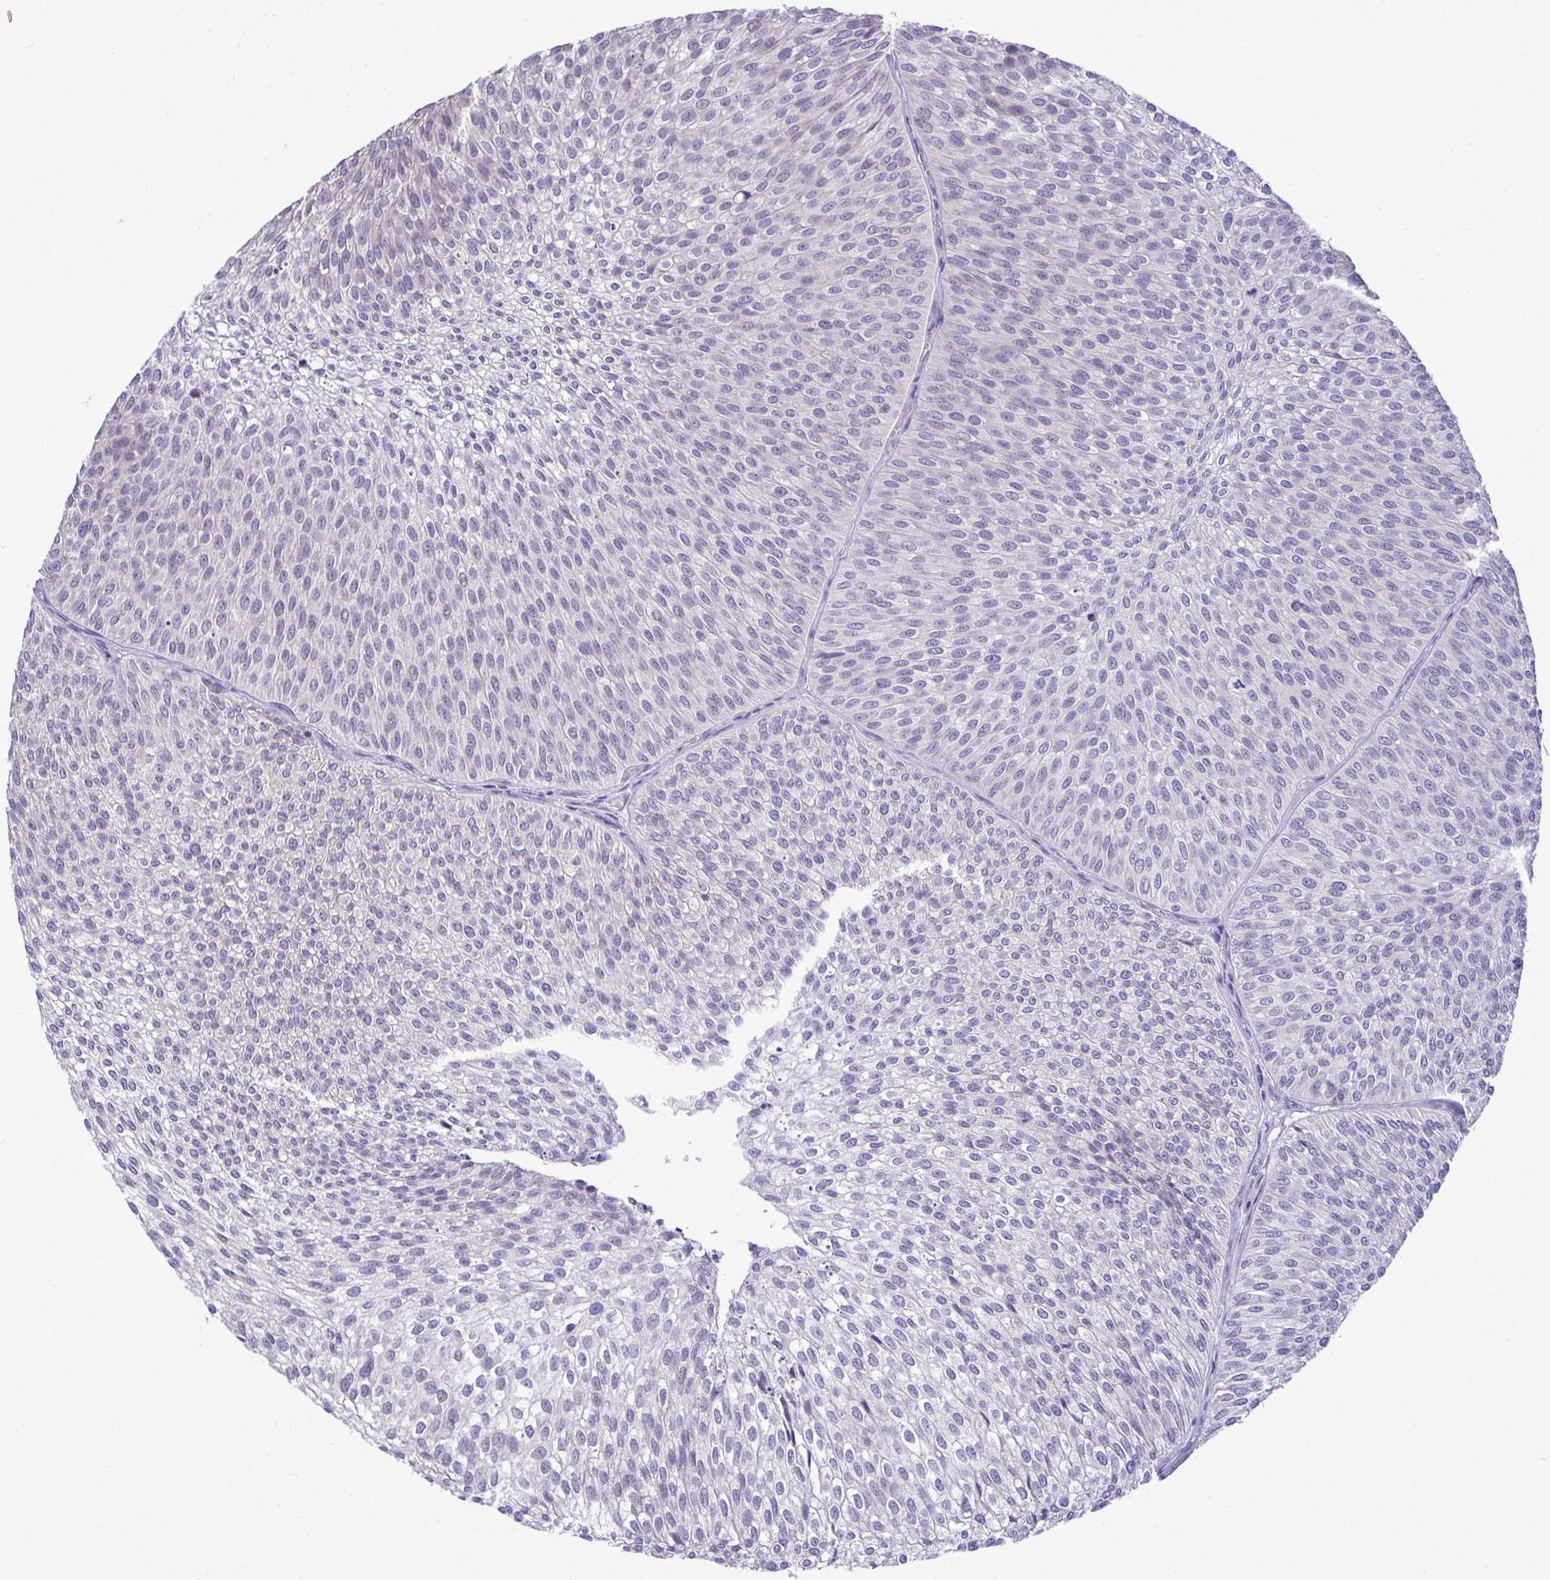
{"staining": {"intensity": "negative", "quantity": "none", "location": "none"}, "tissue": "urothelial cancer", "cell_type": "Tumor cells", "image_type": "cancer", "snomed": [{"axis": "morphology", "description": "Urothelial carcinoma, Low grade"}, {"axis": "topography", "description": "Urinary bladder"}], "caption": "Immunohistochemistry (IHC) histopathology image of neoplastic tissue: urothelial cancer stained with DAB (3,3'-diaminobenzidine) demonstrates no significant protein expression in tumor cells.", "gene": "PIGK", "patient": {"sex": "male", "age": 91}}